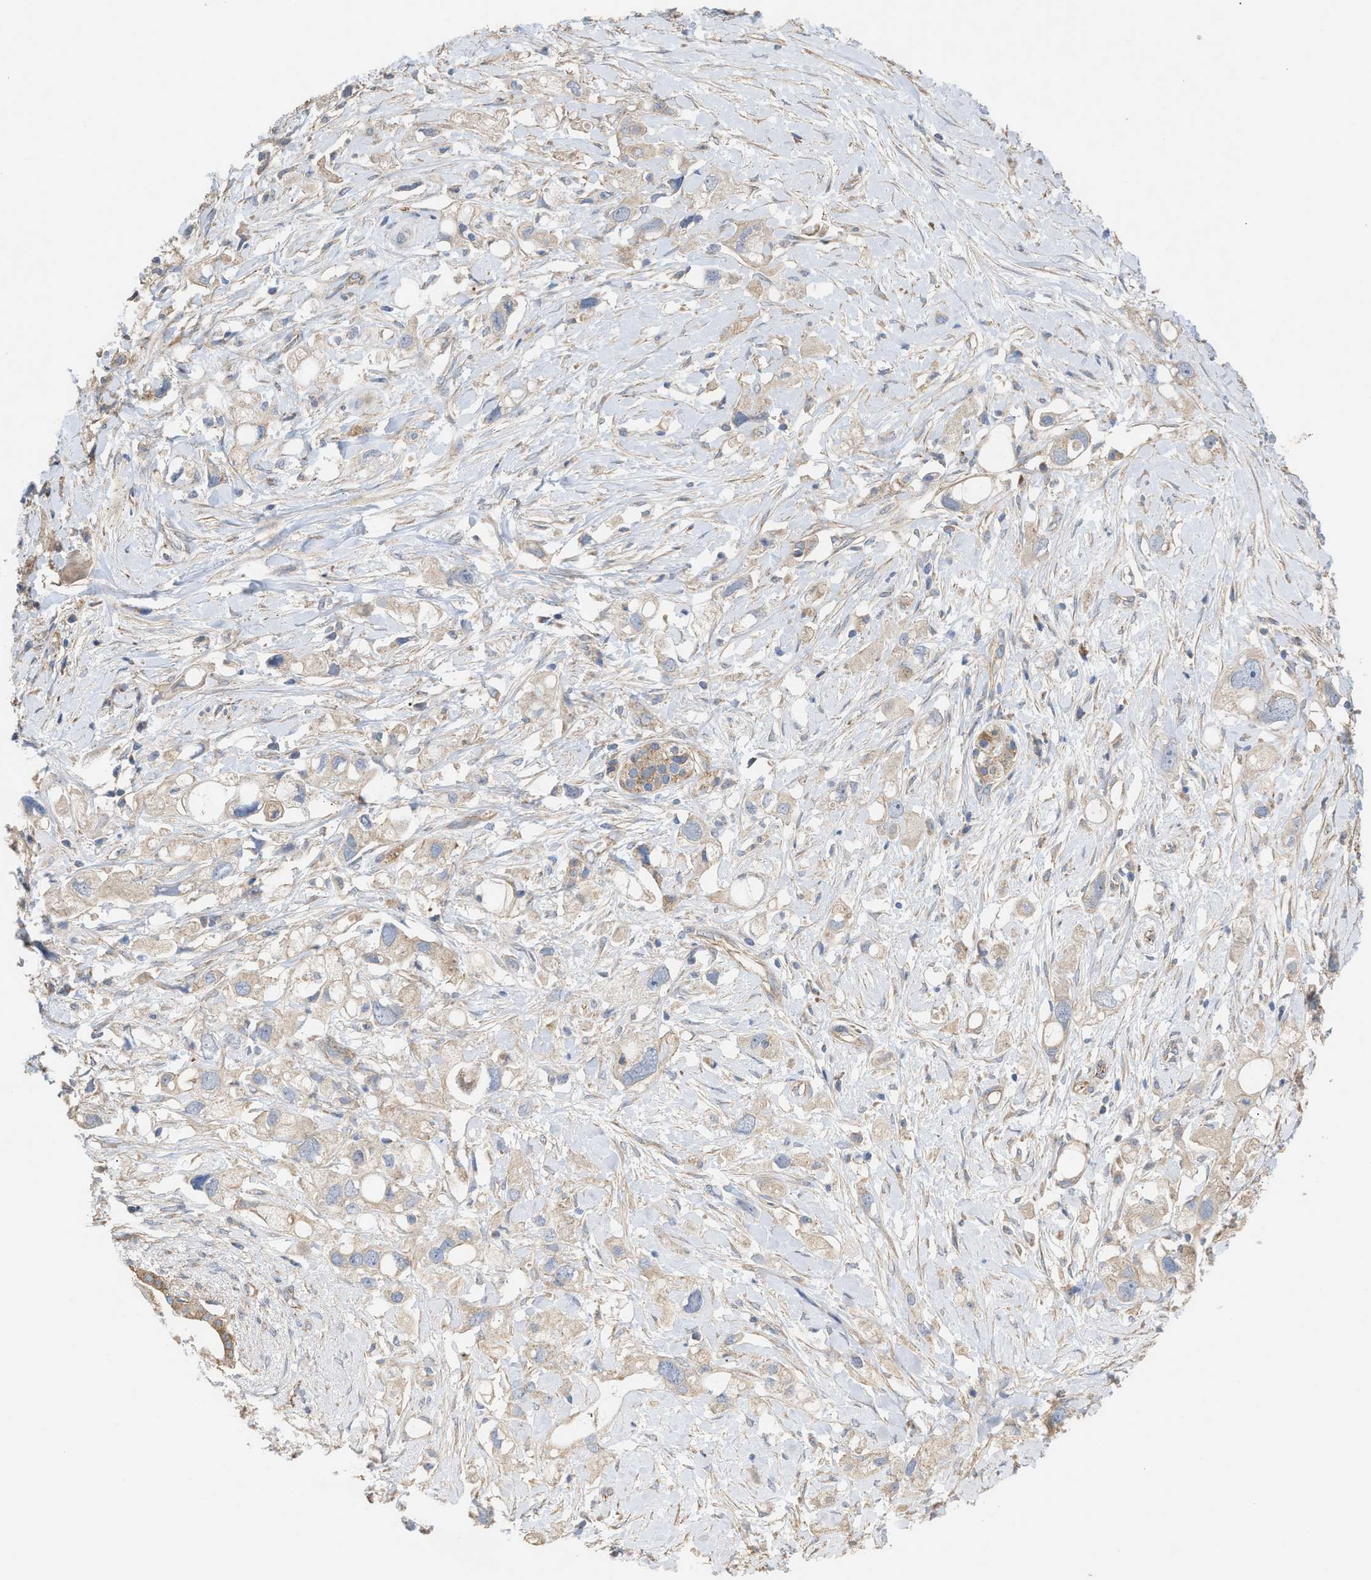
{"staining": {"intensity": "weak", "quantity": "<25%", "location": "cytoplasmic/membranous"}, "tissue": "pancreatic cancer", "cell_type": "Tumor cells", "image_type": "cancer", "snomed": [{"axis": "morphology", "description": "Adenocarcinoma, NOS"}, {"axis": "topography", "description": "Pancreas"}], "caption": "Immunohistochemistry of human adenocarcinoma (pancreatic) reveals no positivity in tumor cells. (Brightfield microscopy of DAB IHC at high magnification).", "gene": "OXSM", "patient": {"sex": "female", "age": 56}}